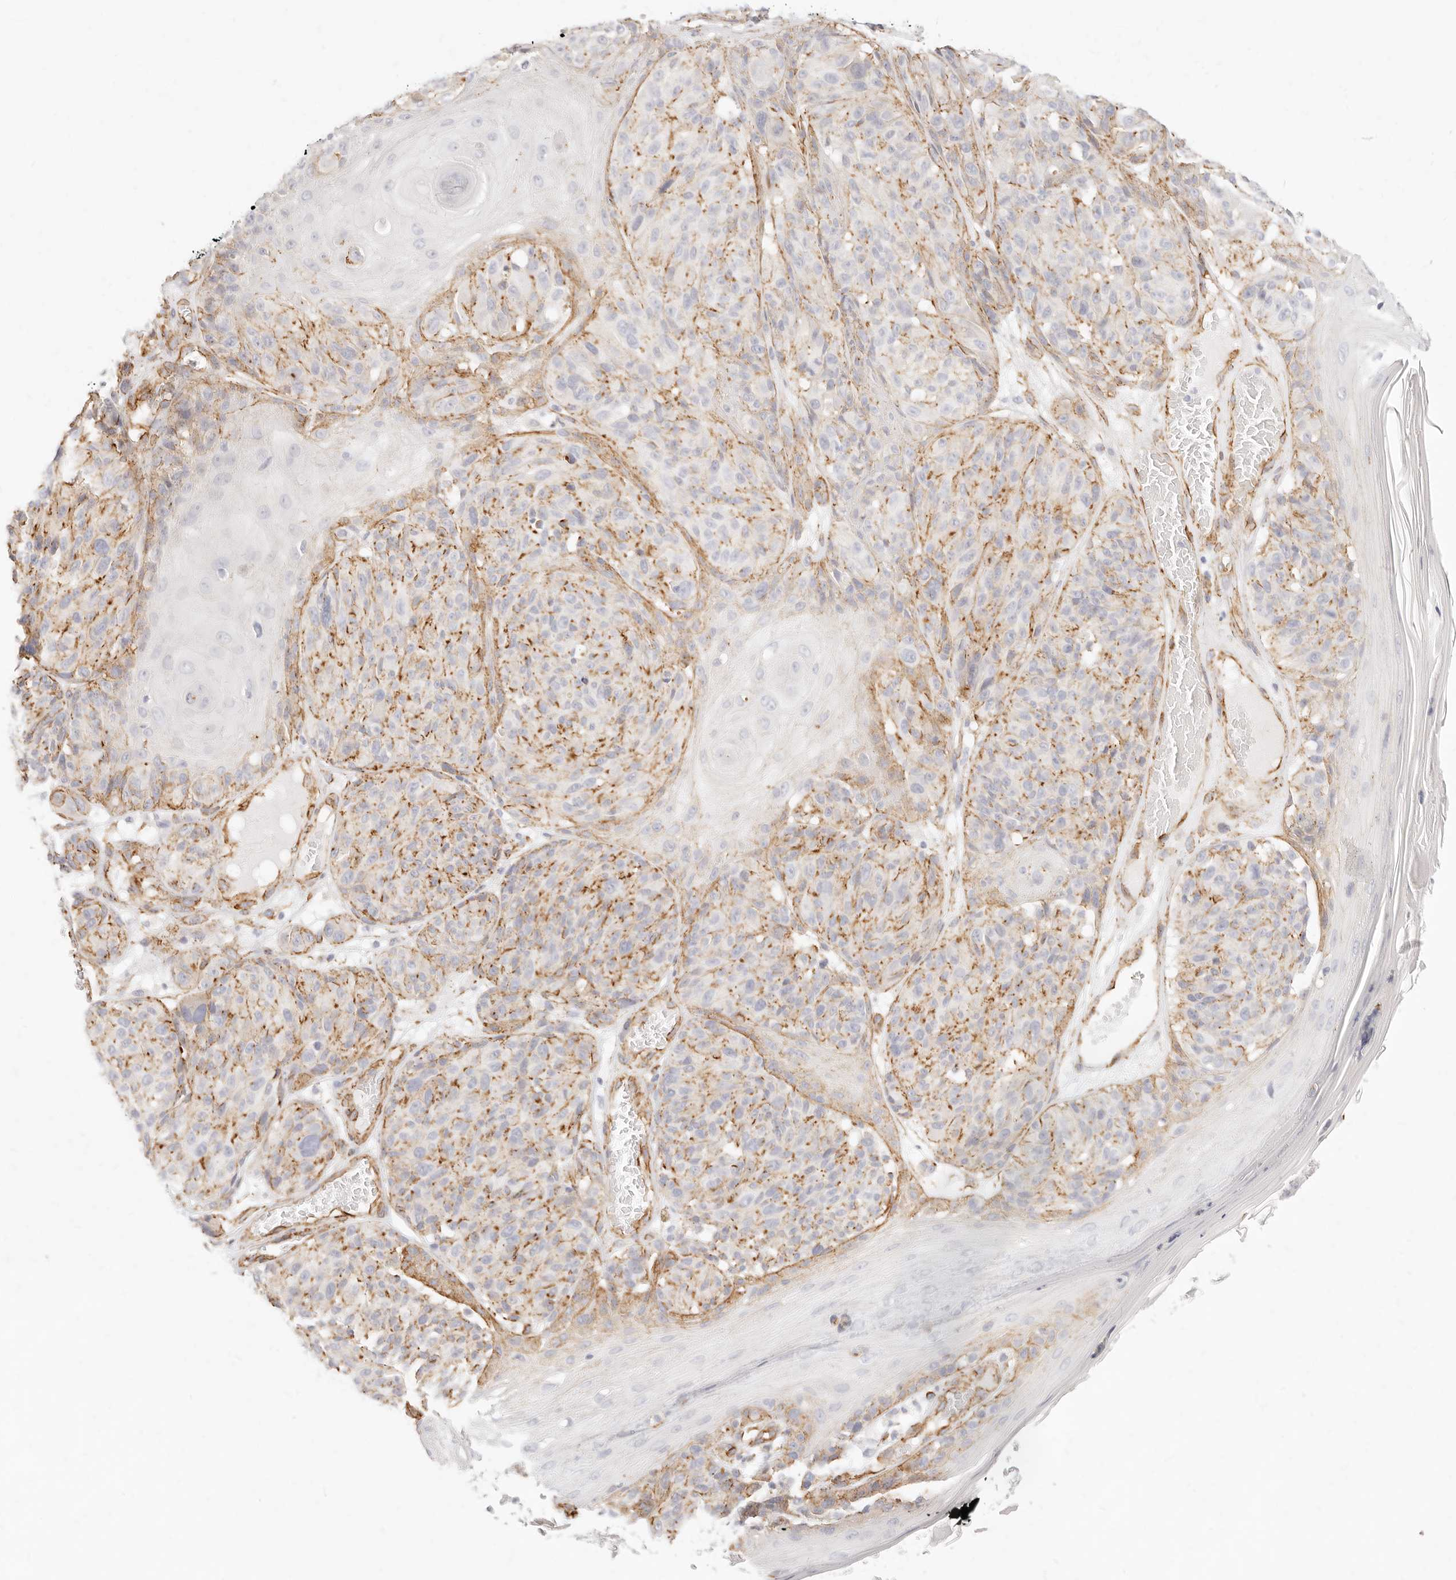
{"staining": {"intensity": "moderate", "quantity": ">75%", "location": "cytoplasmic/membranous"}, "tissue": "melanoma", "cell_type": "Tumor cells", "image_type": "cancer", "snomed": [{"axis": "morphology", "description": "Malignant melanoma, NOS"}, {"axis": "topography", "description": "Skin"}], "caption": "Immunohistochemical staining of human malignant melanoma shows moderate cytoplasmic/membranous protein staining in about >75% of tumor cells.", "gene": "NUS1", "patient": {"sex": "male", "age": 83}}